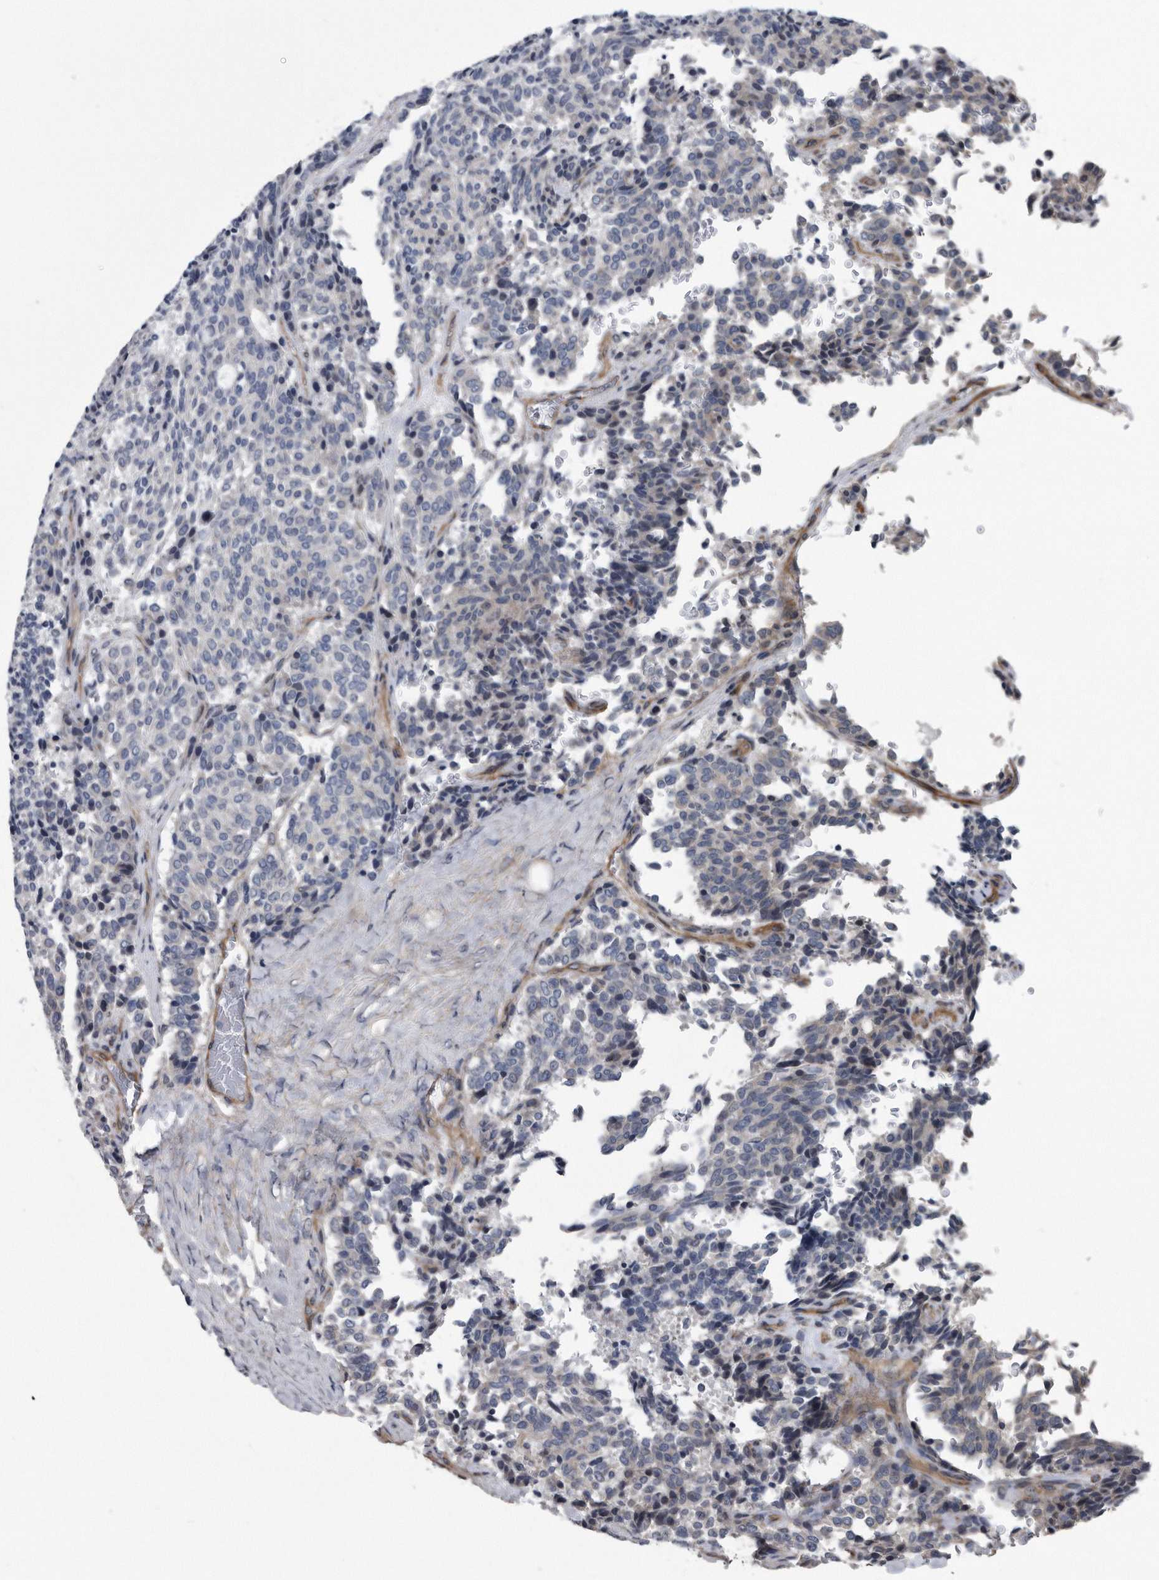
{"staining": {"intensity": "negative", "quantity": "none", "location": "none"}, "tissue": "carcinoid", "cell_type": "Tumor cells", "image_type": "cancer", "snomed": [{"axis": "morphology", "description": "Carcinoid, malignant, NOS"}, {"axis": "topography", "description": "Pancreas"}], "caption": "Immunohistochemistry histopathology image of human carcinoid stained for a protein (brown), which exhibits no expression in tumor cells. Brightfield microscopy of immunohistochemistry stained with DAB (3,3'-diaminobenzidine) (brown) and hematoxylin (blue), captured at high magnification.", "gene": "ARMCX1", "patient": {"sex": "female", "age": 54}}